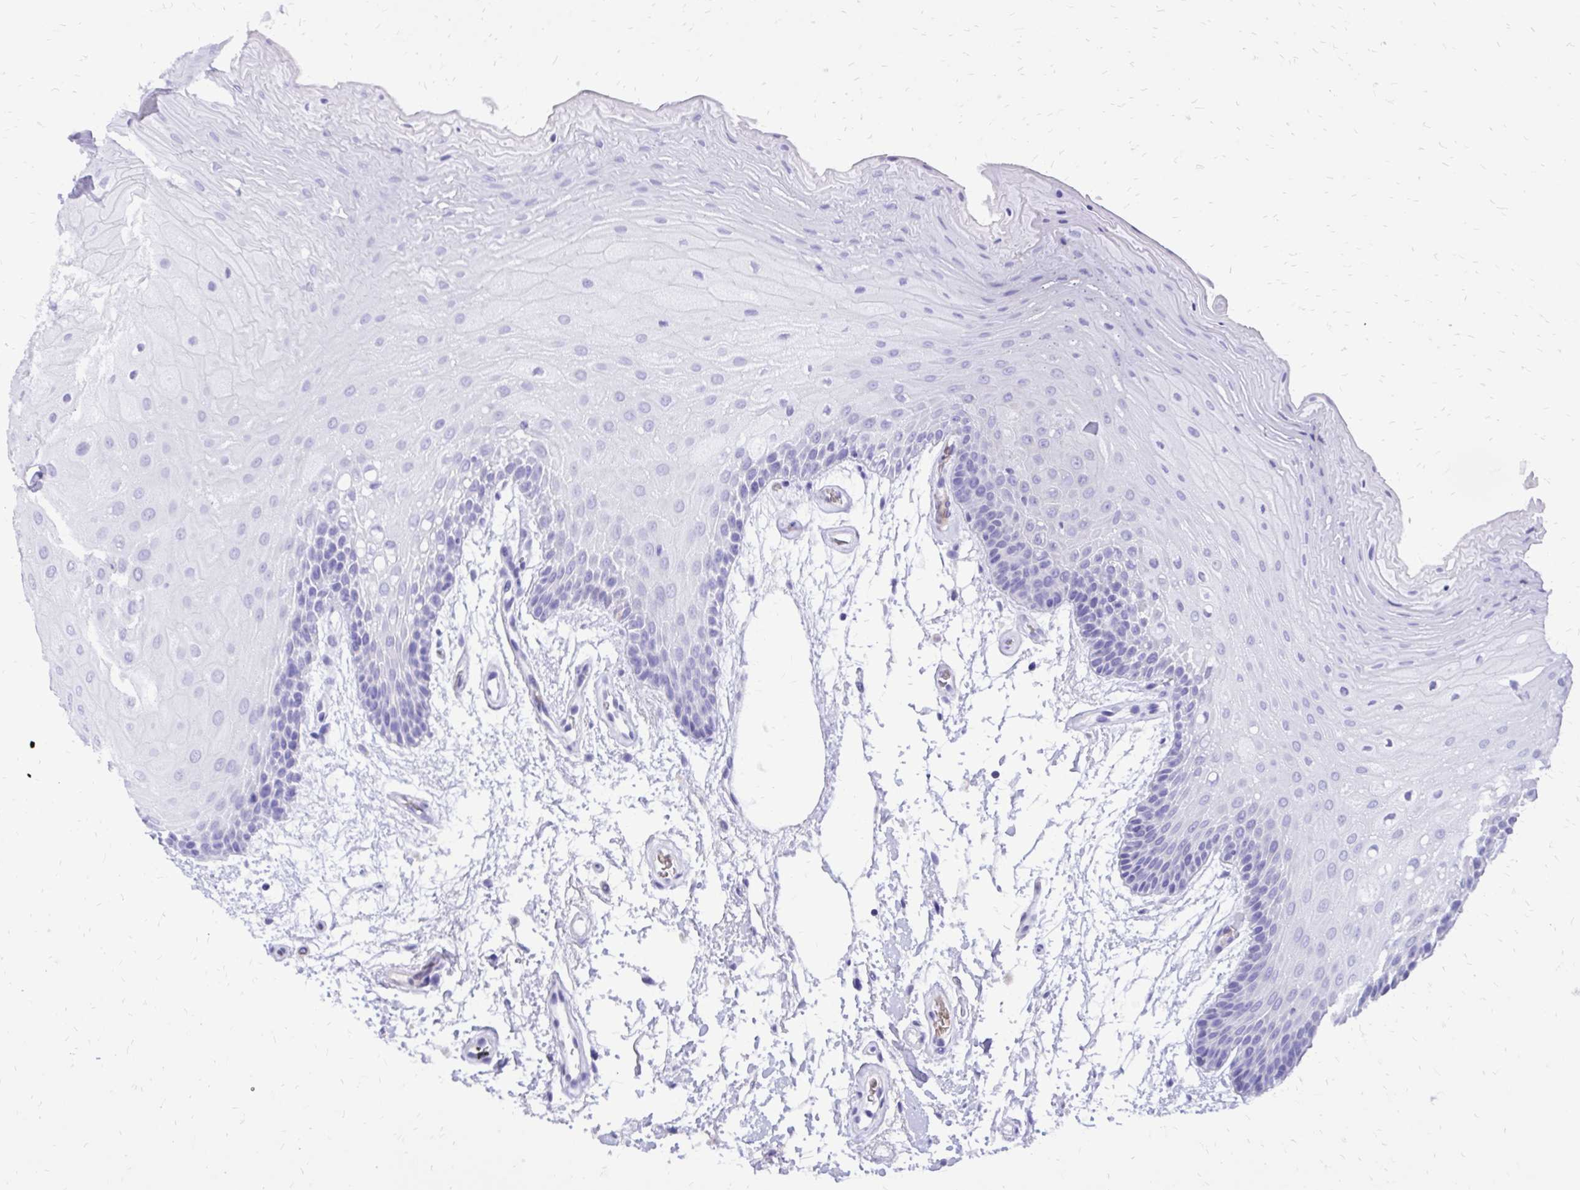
{"staining": {"intensity": "negative", "quantity": "none", "location": "none"}, "tissue": "oral mucosa", "cell_type": "Squamous epithelial cells", "image_type": "normal", "snomed": [{"axis": "morphology", "description": "Normal tissue, NOS"}, {"axis": "morphology", "description": "Squamous cell carcinoma, NOS"}, {"axis": "topography", "description": "Oral tissue"}, {"axis": "topography", "description": "Tounge, NOS"}, {"axis": "topography", "description": "Head-Neck"}], "caption": "This image is of benign oral mucosa stained with IHC to label a protein in brown with the nuclei are counter-stained blue. There is no expression in squamous epithelial cells.", "gene": "CAT", "patient": {"sex": "male", "age": 62}}